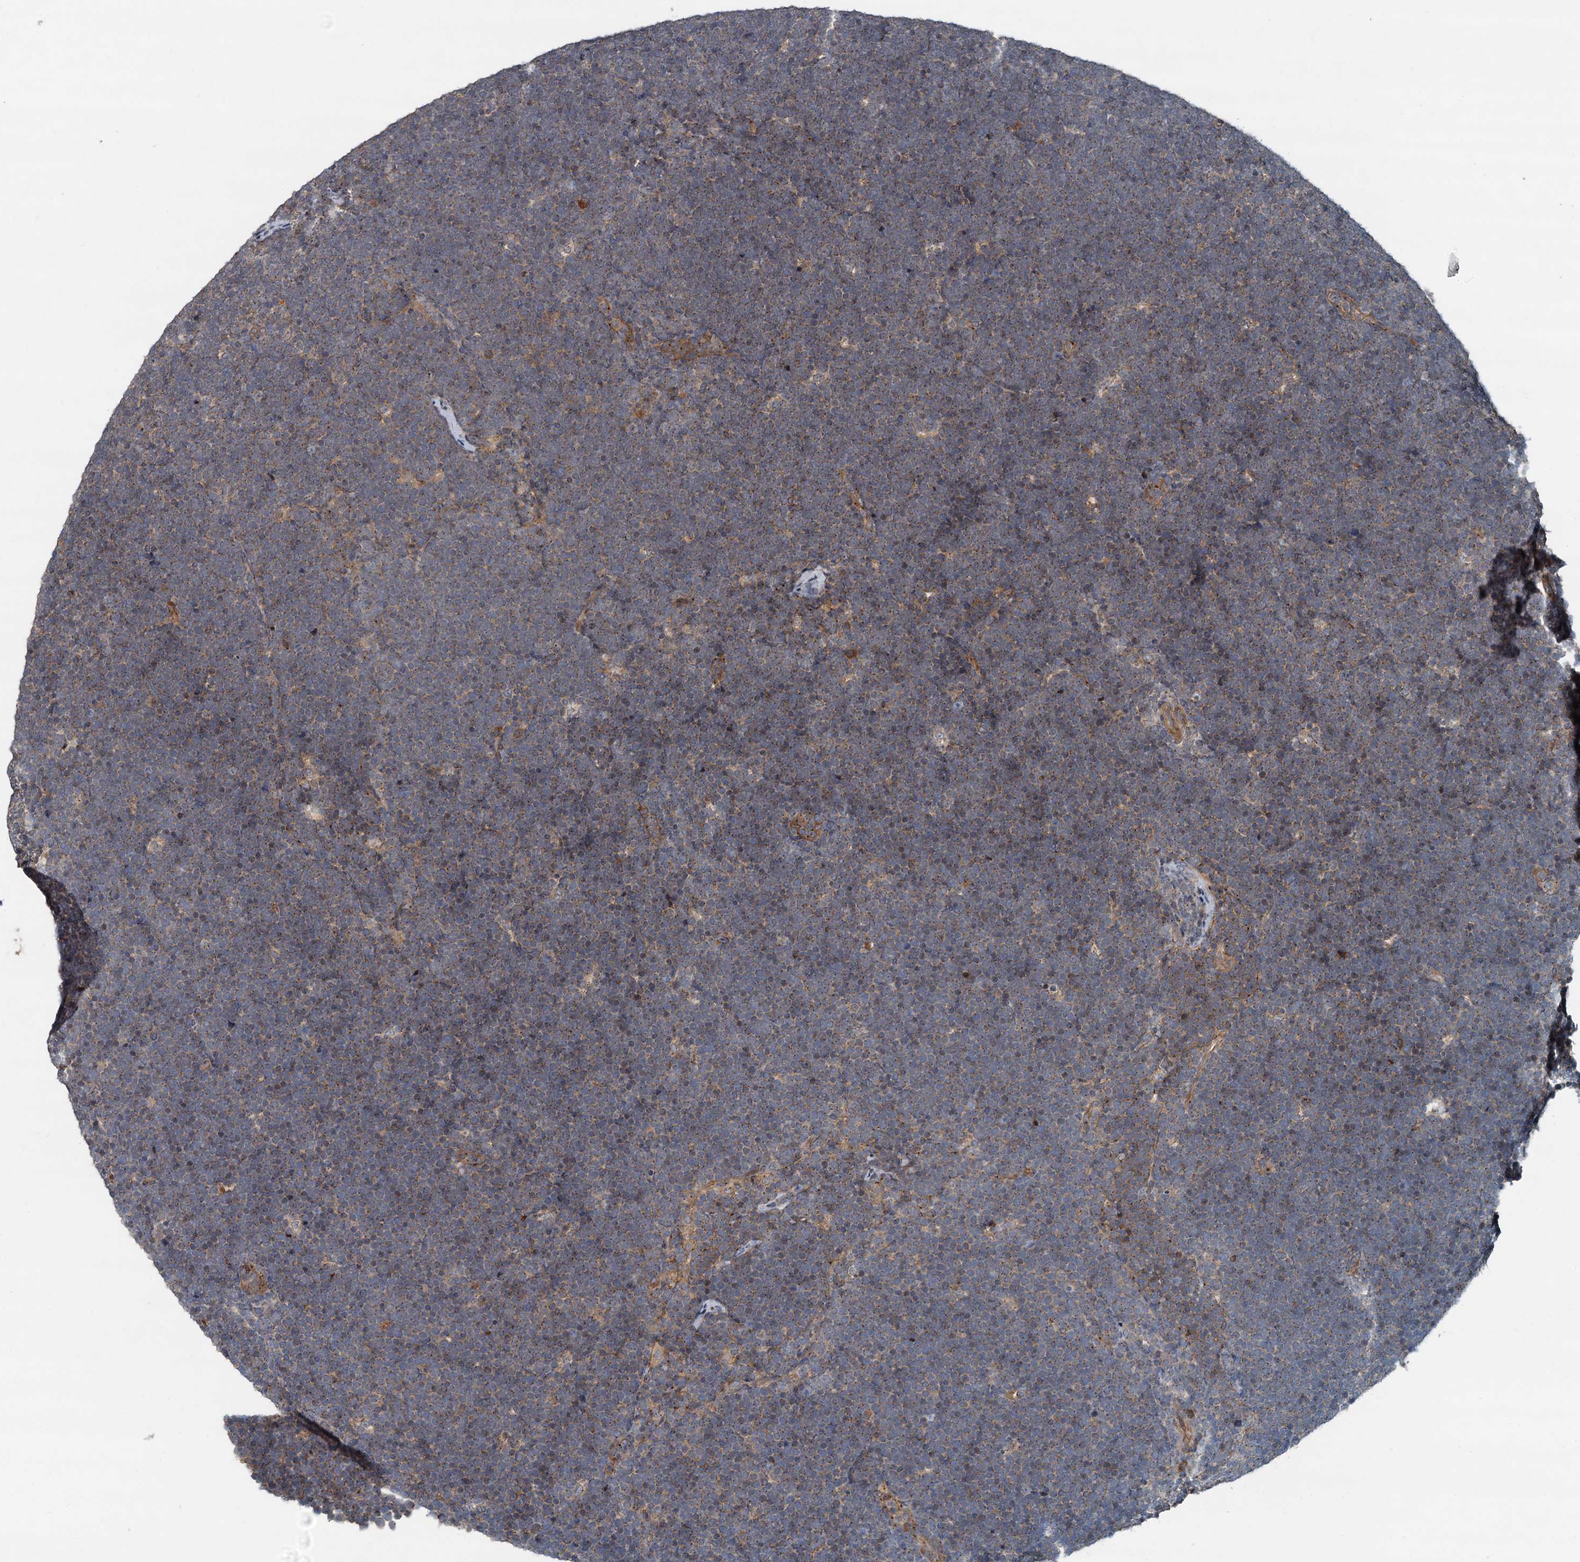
{"staining": {"intensity": "weak", "quantity": "25%-75%", "location": "cytoplasmic/membranous"}, "tissue": "lymphoma", "cell_type": "Tumor cells", "image_type": "cancer", "snomed": [{"axis": "morphology", "description": "Malignant lymphoma, non-Hodgkin's type, High grade"}, {"axis": "topography", "description": "Lymph node"}], "caption": "Immunohistochemistry (DAB (3,3'-diaminobenzidine)) staining of human lymphoma reveals weak cytoplasmic/membranous protein positivity in approximately 25%-75% of tumor cells.", "gene": "CEP68", "patient": {"sex": "male", "age": 13}}